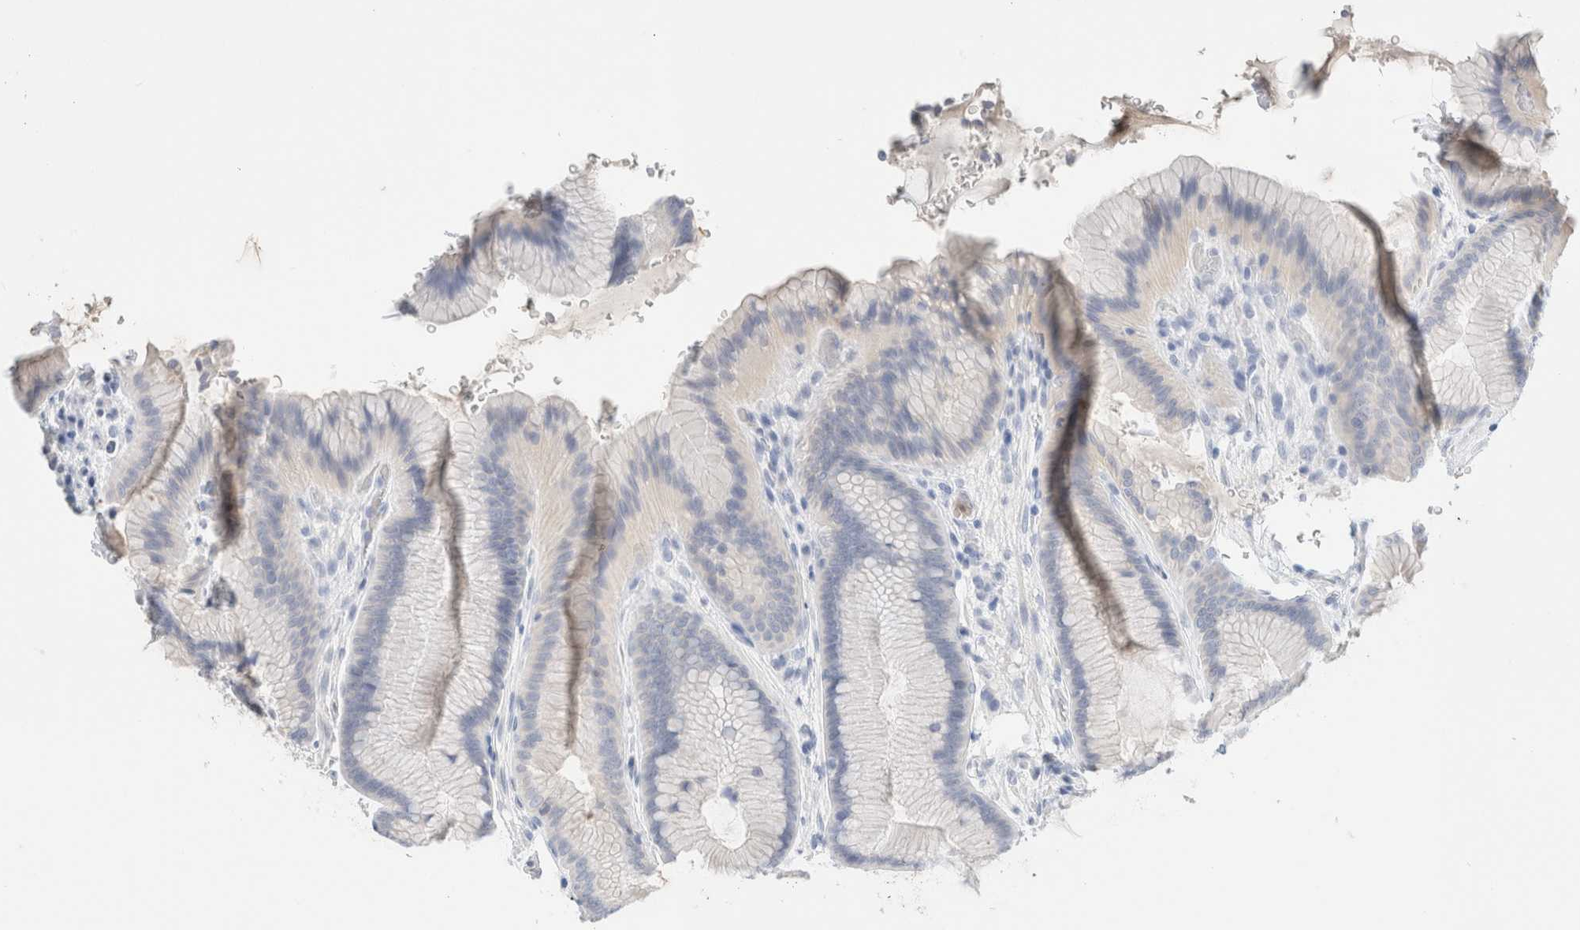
{"staining": {"intensity": "weak", "quantity": "<25%", "location": "cytoplasmic/membranous"}, "tissue": "stomach", "cell_type": "Glandular cells", "image_type": "normal", "snomed": [{"axis": "morphology", "description": "Normal tissue, NOS"}, {"axis": "topography", "description": "Stomach"}], "caption": "IHC of normal human stomach shows no staining in glandular cells. (DAB IHC visualized using brightfield microscopy, high magnification).", "gene": "ARG1", "patient": {"sex": "male", "age": 42}}